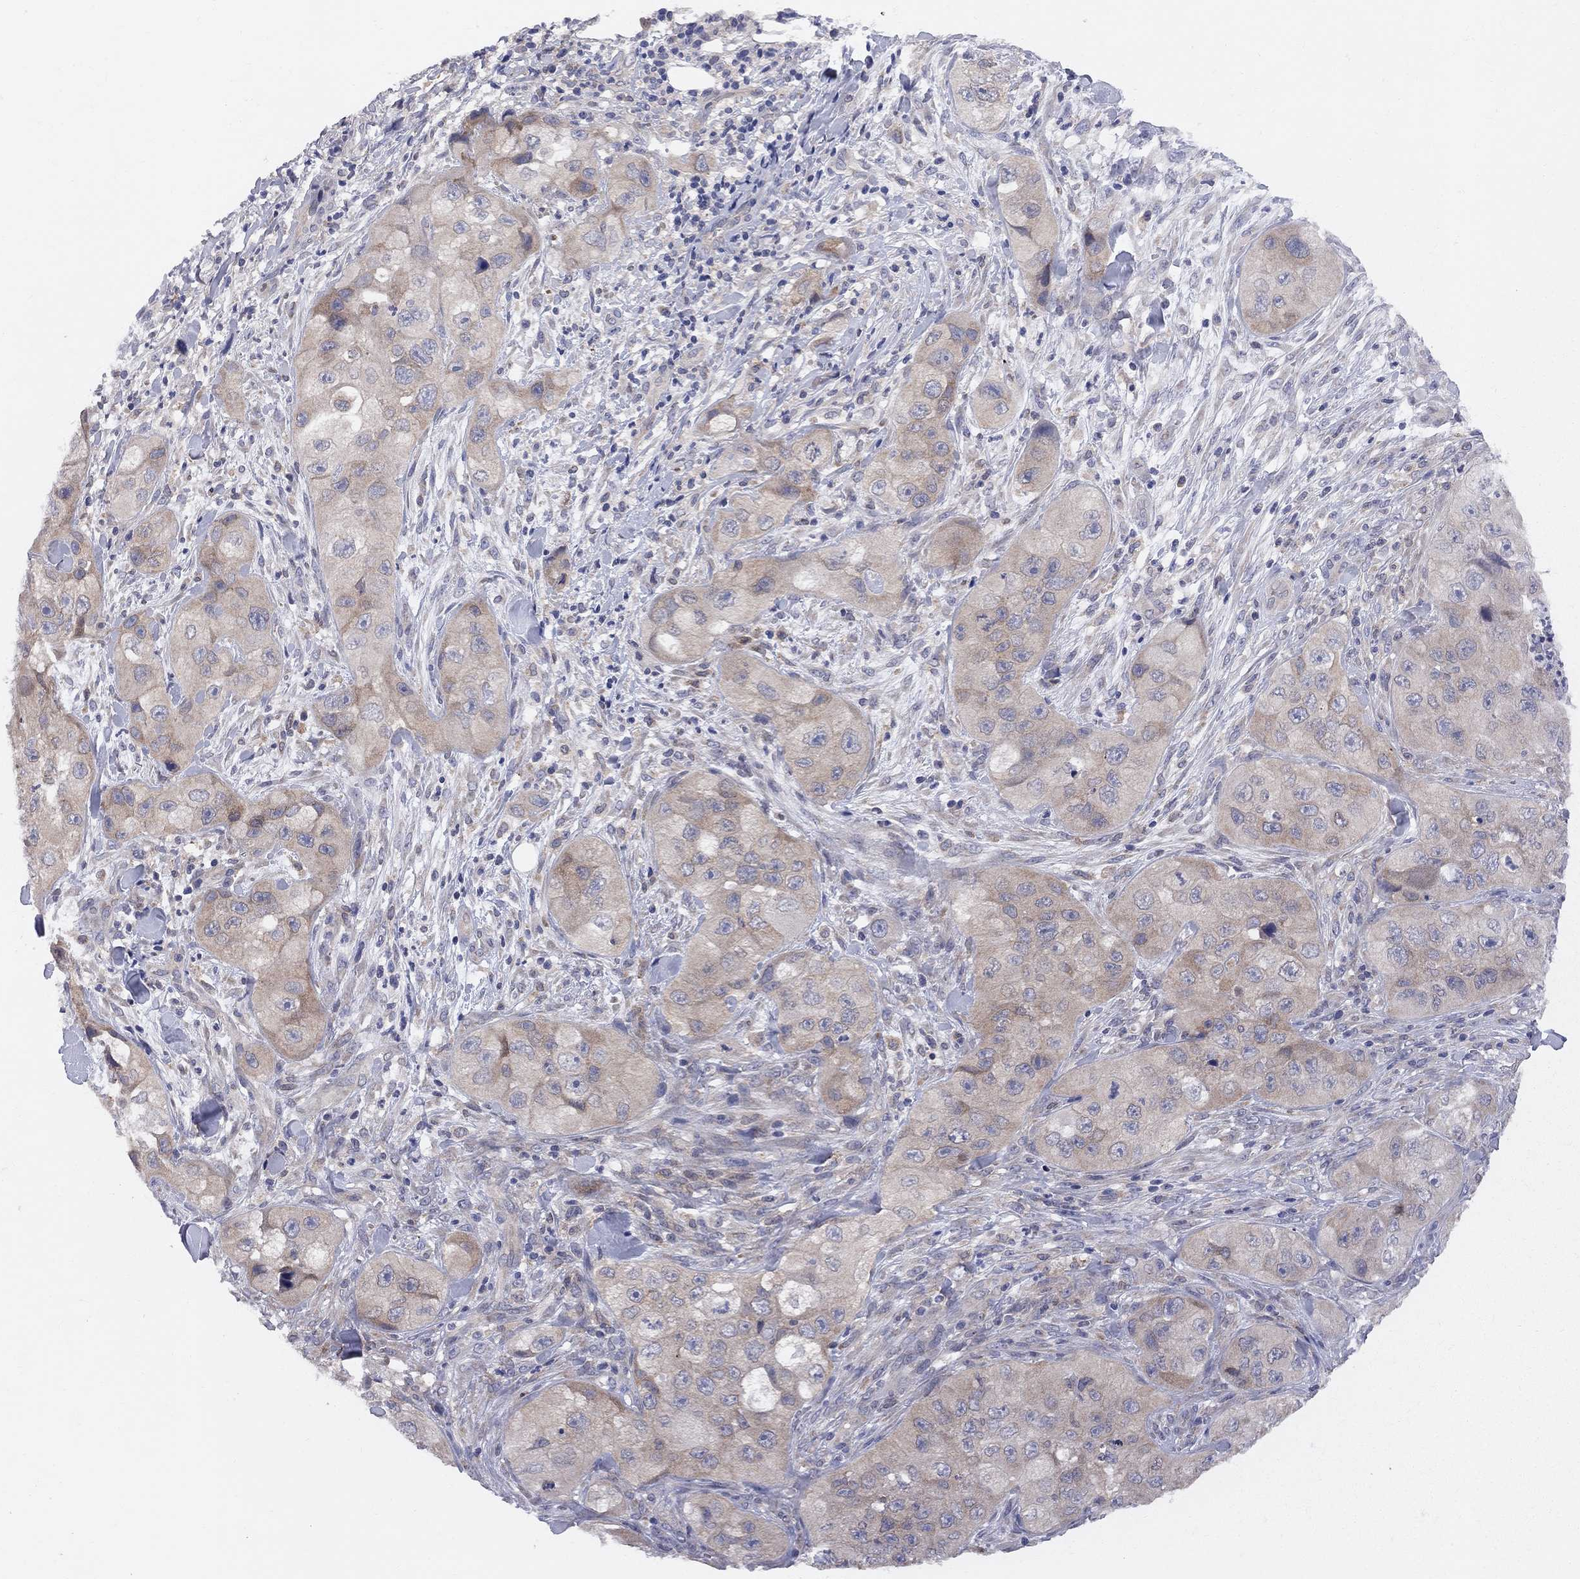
{"staining": {"intensity": "weak", "quantity": ">75%", "location": "cytoplasmic/membranous"}, "tissue": "skin cancer", "cell_type": "Tumor cells", "image_type": "cancer", "snomed": [{"axis": "morphology", "description": "Squamous cell carcinoma, NOS"}, {"axis": "topography", "description": "Skin"}, {"axis": "topography", "description": "Subcutis"}], "caption": "Skin cancer (squamous cell carcinoma) stained with a brown dye demonstrates weak cytoplasmic/membranous positive expression in about >75% of tumor cells.", "gene": "CNOT11", "patient": {"sex": "male", "age": 73}}